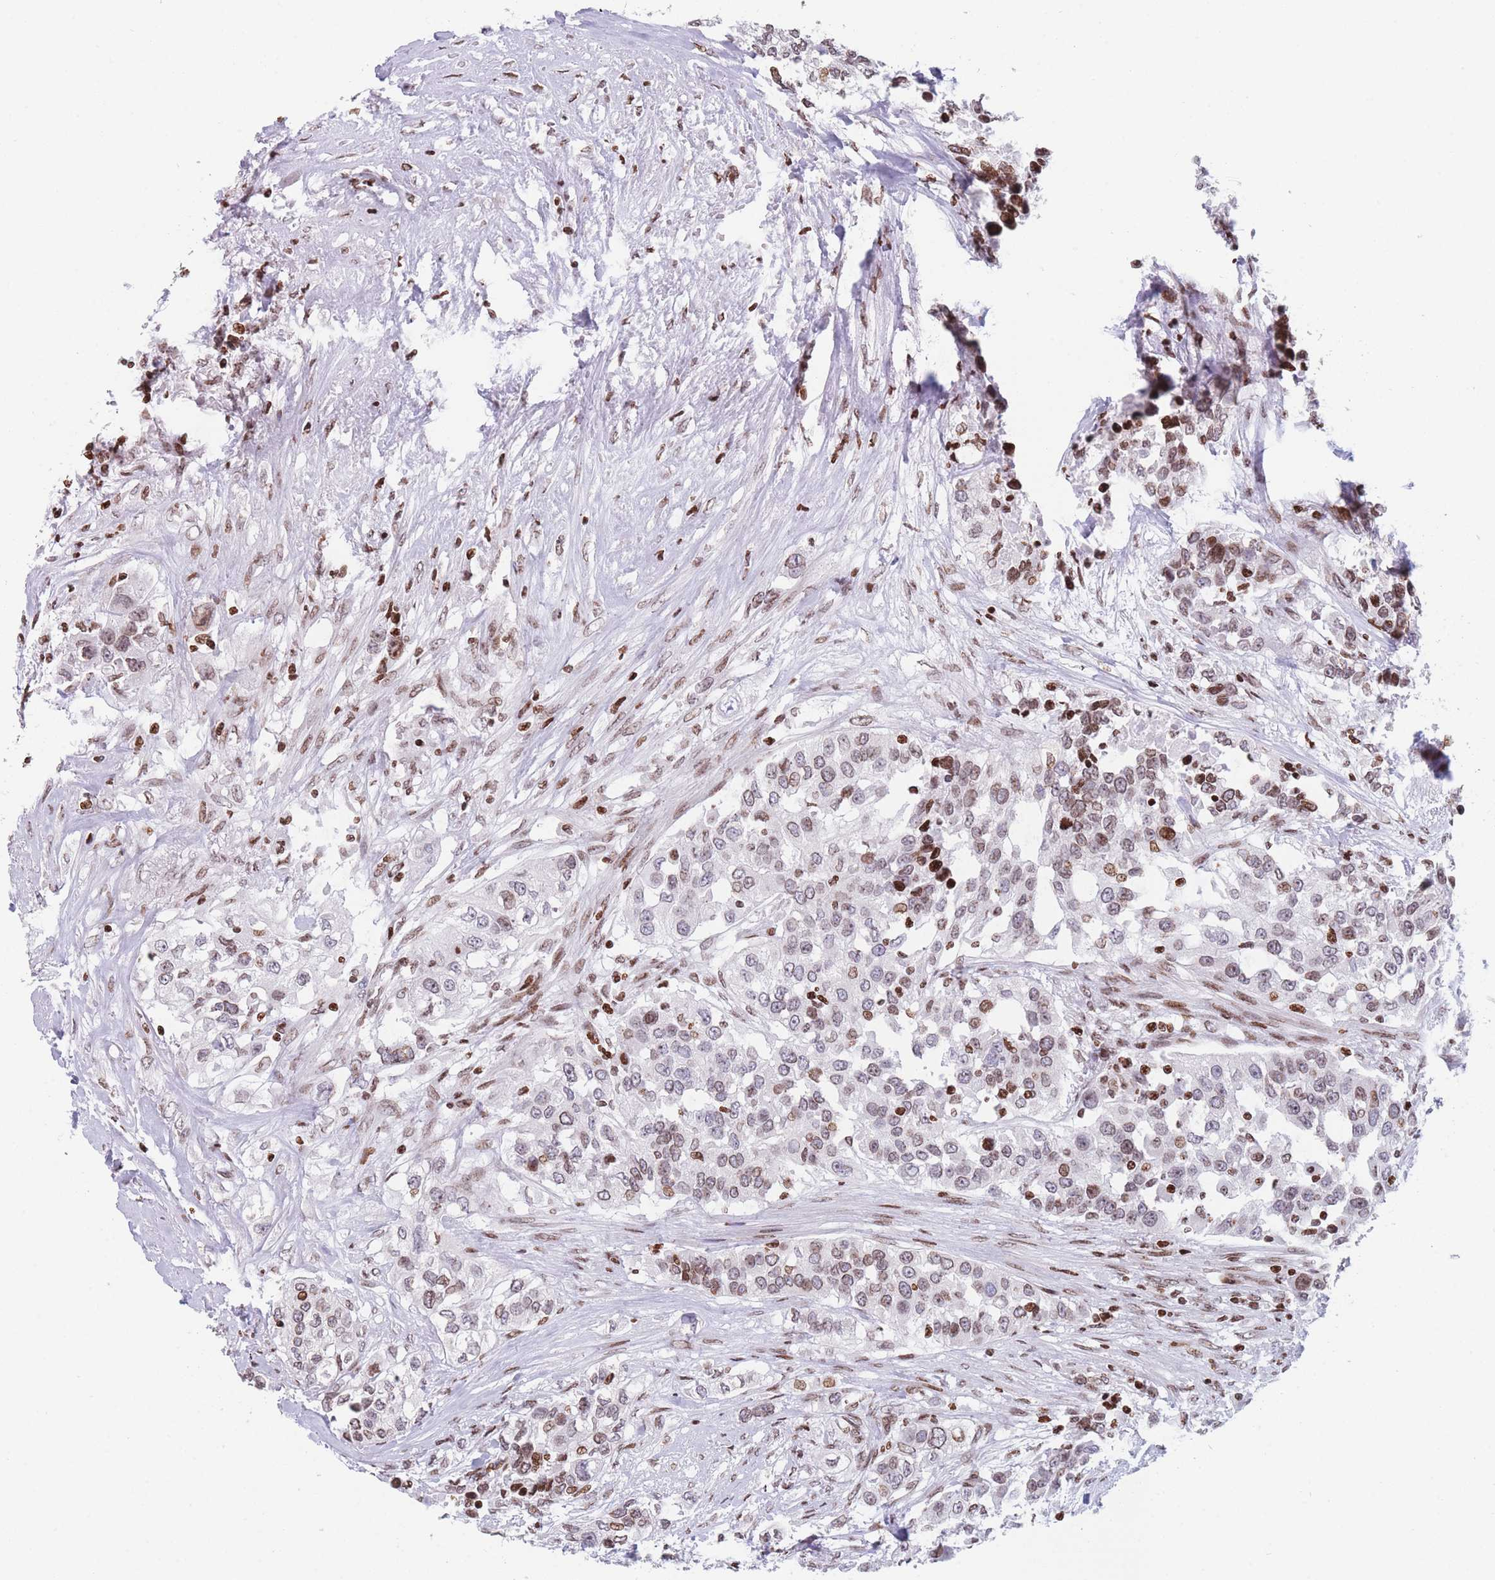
{"staining": {"intensity": "moderate", "quantity": "25%-75%", "location": "nuclear"}, "tissue": "urothelial cancer", "cell_type": "Tumor cells", "image_type": "cancer", "snomed": [{"axis": "morphology", "description": "Urothelial carcinoma, High grade"}, {"axis": "topography", "description": "Urinary bladder"}], "caption": "Moderate nuclear protein expression is identified in about 25%-75% of tumor cells in urothelial carcinoma (high-grade).", "gene": "AK9", "patient": {"sex": "female", "age": 80}}